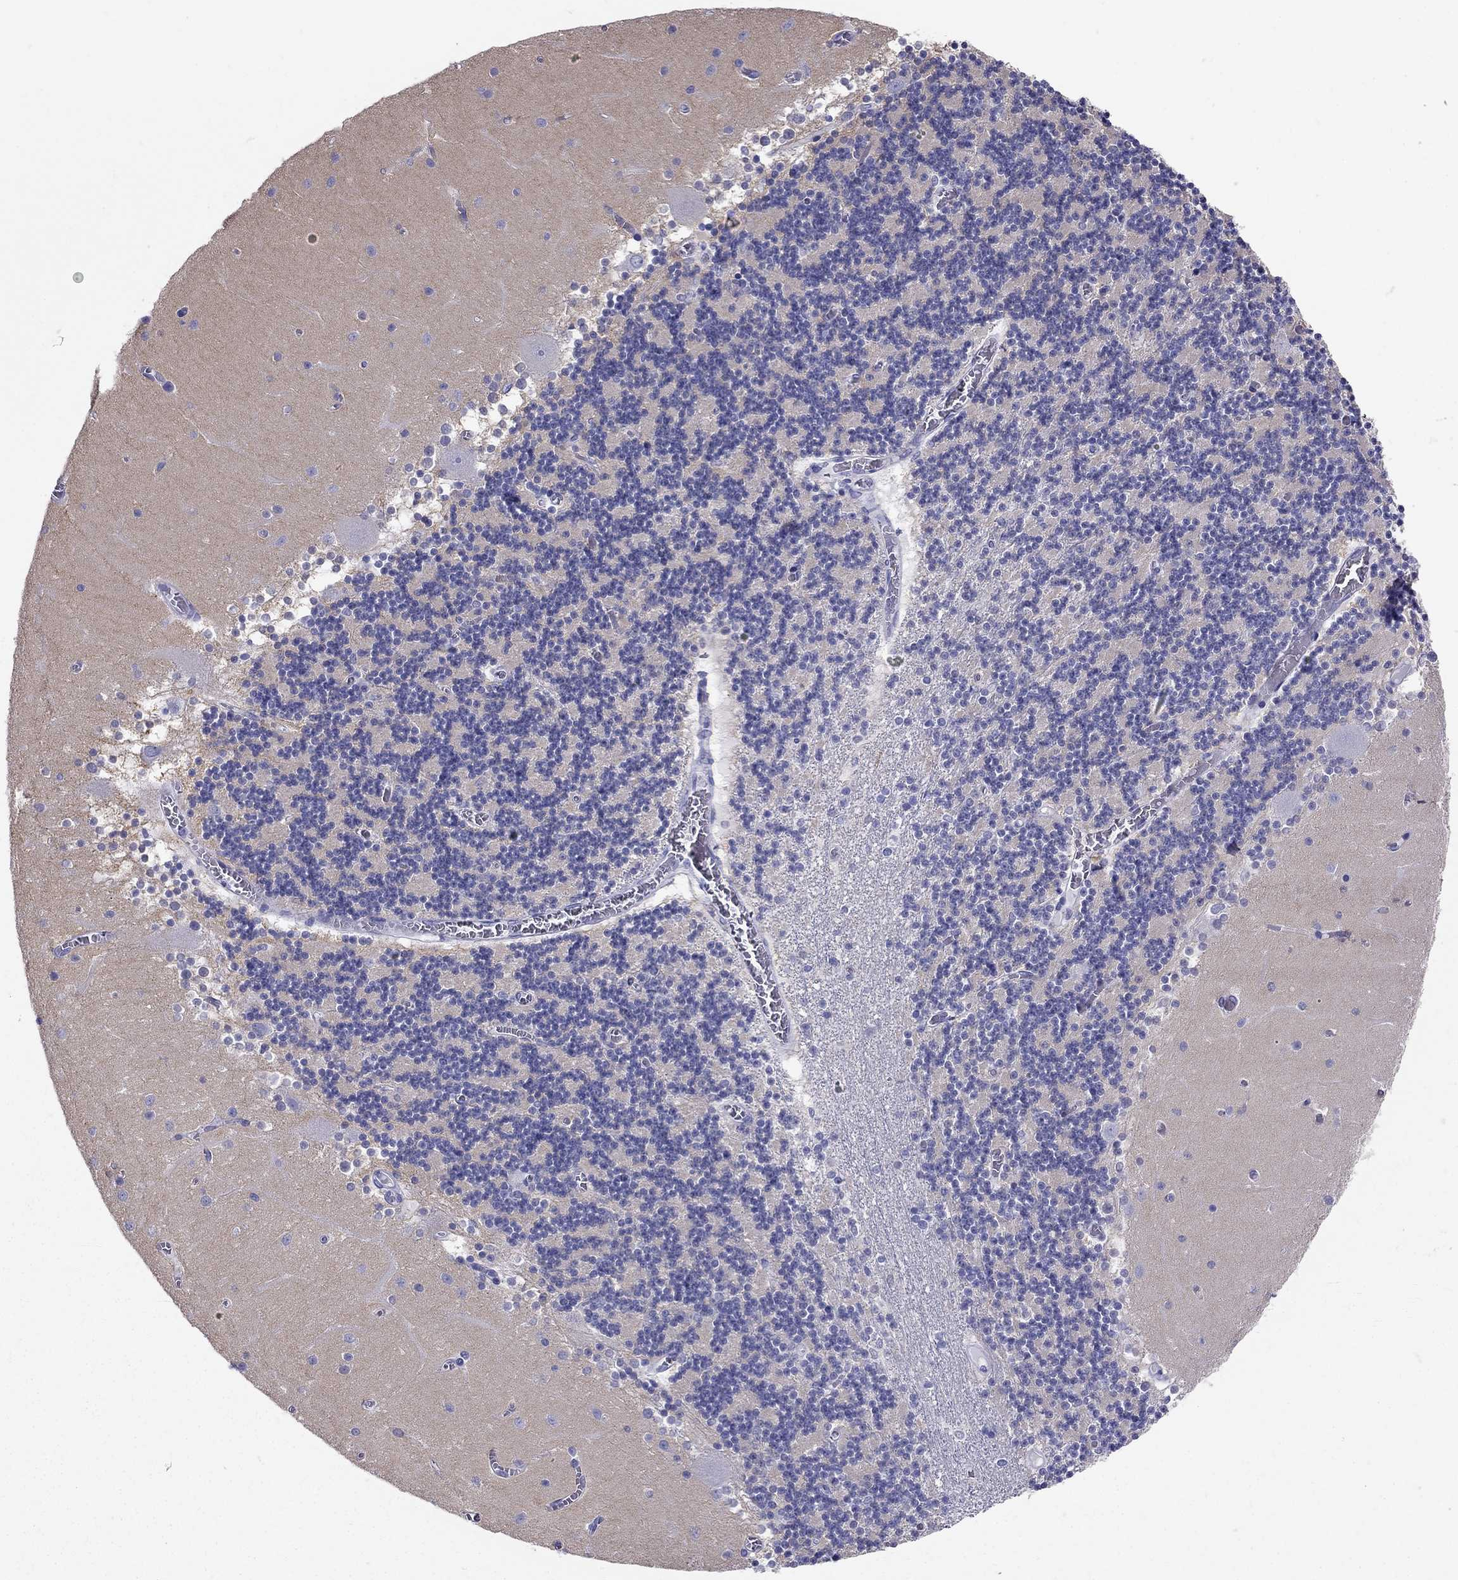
{"staining": {"intensity": "negative", "quantity": "none", "location": "none"}, "tissue": "cerebellum", "cell_type": "Cells in granular layer", "image_type": "normal", "snomed": [{"axis": "morphology", "description": "Normal tissue, NOS"}, {"axis": "topography", "description": "Cerebellum"}], "caption": "The histopathology image reveals no significant positivity in cells in granular layer of cerebellum. Nuclei are stained in blue.", "gene": "MC5R", "patient": {"sex": "female", "age": 28}}